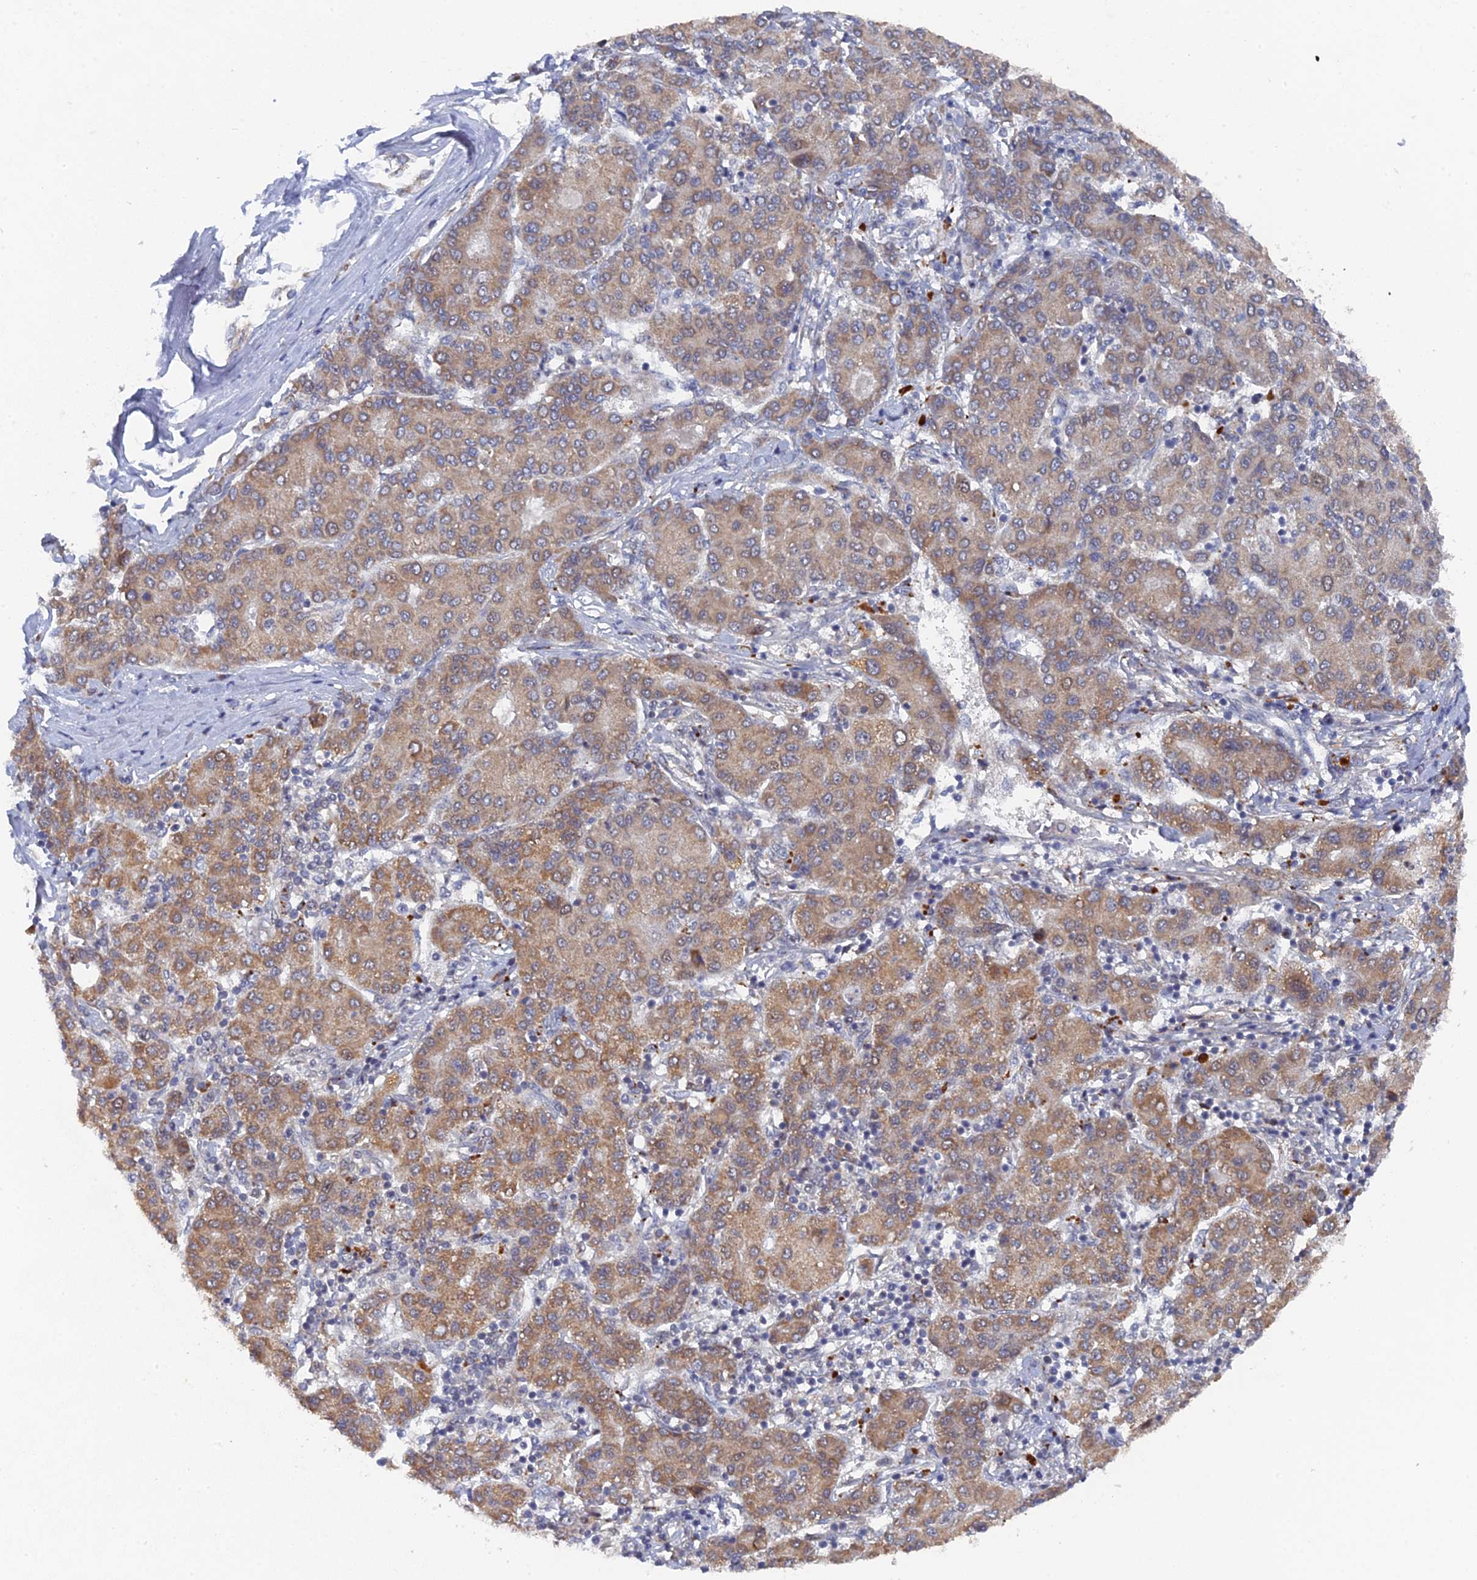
{"staining": {"intensity": "moderate", "quantity": "25%-75%", "location": "cytoplasmic/membranous"}, "tissue": "liver cancer", "cell_type": "Tumor cells", "image_type": "cancer", "snomed": [{"axis": "morphology", "description": "Carcinoma, Hepatocellular, NOS"}, {"axis": "topography", "description": "Liver"}], "caption": "This photomicrograph shows immunohistochemistry (IHC) staining of human liver cancer (hepatocellular carcinoma), with medium moderate cytoplasmic/membranous positivity in approximately 25%-75% of tumor cells.", "gene": "MIGA2", "patient": {"sex": "male", "age": 65}}